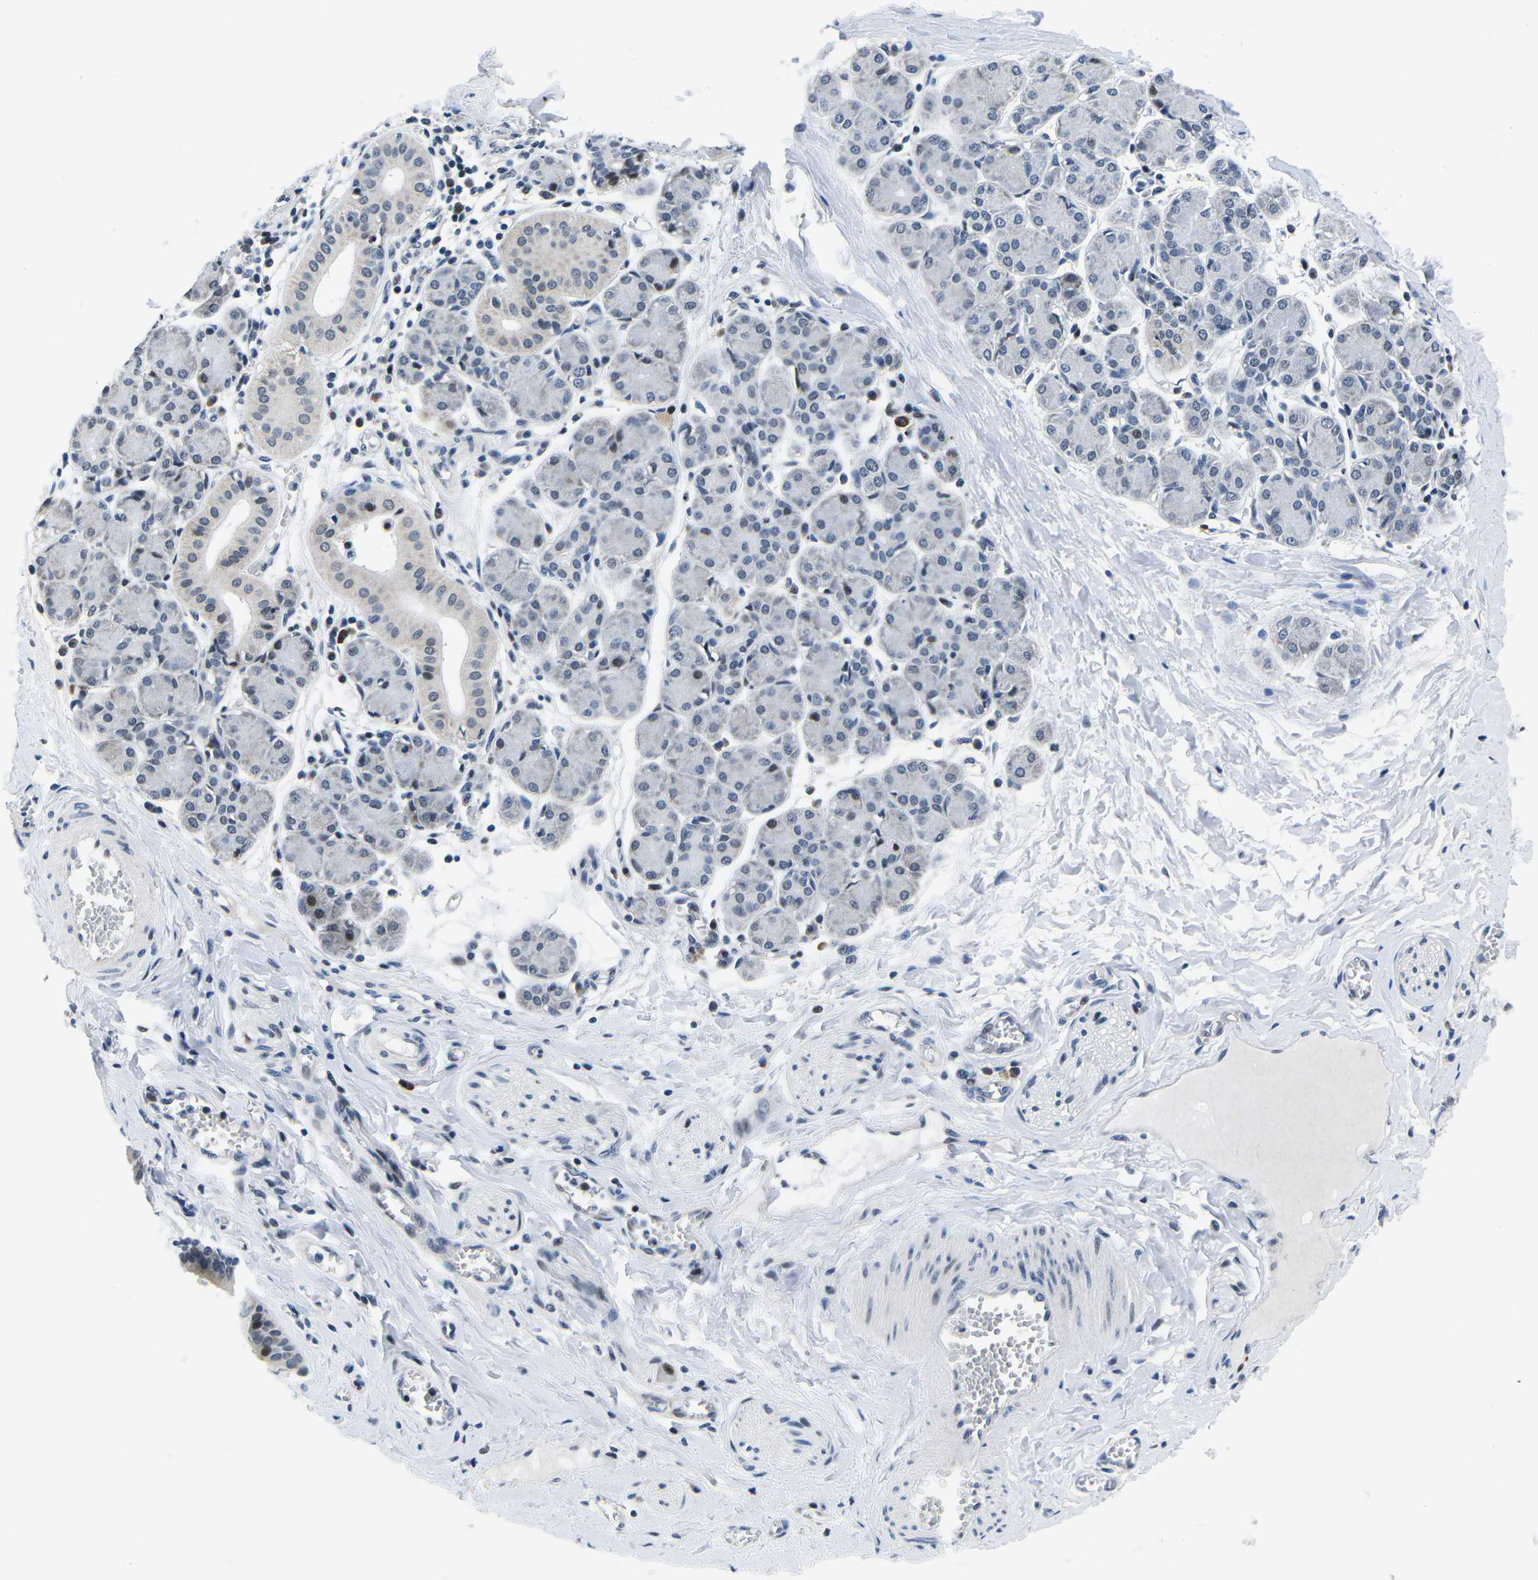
{"staining": {"intensity": "moderate", "quantity": "25%-75%", "location": "nuclear"}, "tissue": "salivary gland", "cell_type": "Glandular cells", "image_type": "normal", "snomed": [{"axis": "morphology", "description": "Normal tissue, NOS"}, {"axis": "morphology", "description": "Inflammation, NOS"}, {"axis": "topography", "description": "Lymph node"}, {"axis": "topography", "description": "Salivary gland"}], "caption": "The image reveals staining of benign salivary gland, revealing moderate nuclear protein expression (brown color) within glandular cells.", "gene": "CDC73", "patient": {"sex": "male", "age": 3}}